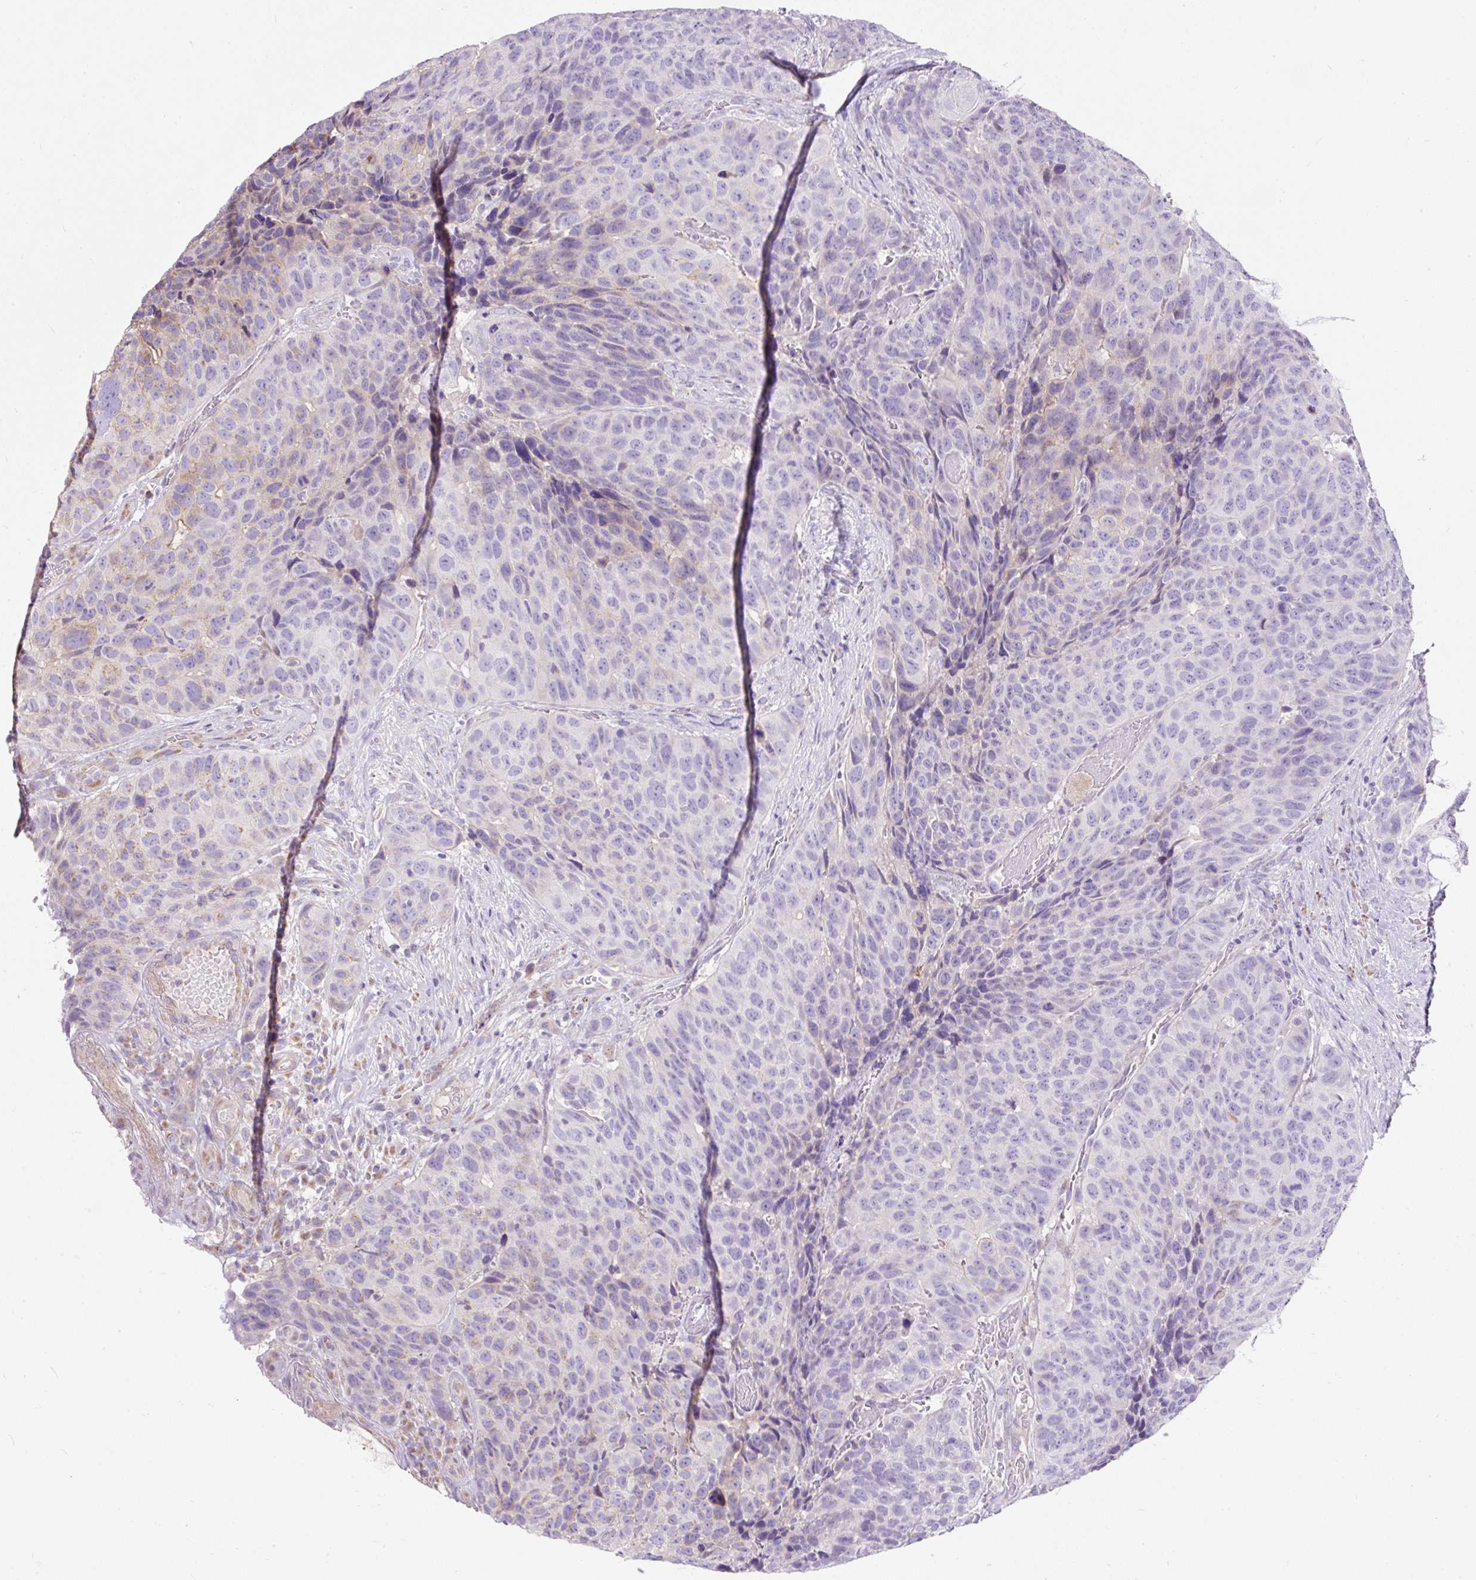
{"staining": {"intensity": "weak", "quantity": "<25%", "location": "cytoplasmic/membranous"}, "tissue": "head and neck cancer", "cell_type": "Tumor cells", "image_type": "cancer", "snomed": [{"axis": "morphology", "description": "Squamous cell carcinoma, NOS"}, {"axis": "topography", "description": "Head-Neck"}], "caption": "DAB immunohistochemical staining of human head and neck cancer (squamous cell carcinoma) displays no significant positivity in tumor cells. The staining was performed using DAB to visualize the protein expression in brown, while the nuclei were stained in blue with hematoxylin (Magnification: 20x).", "gene": "SUSD5", "patient": {"sex": "male", "age": 66}}